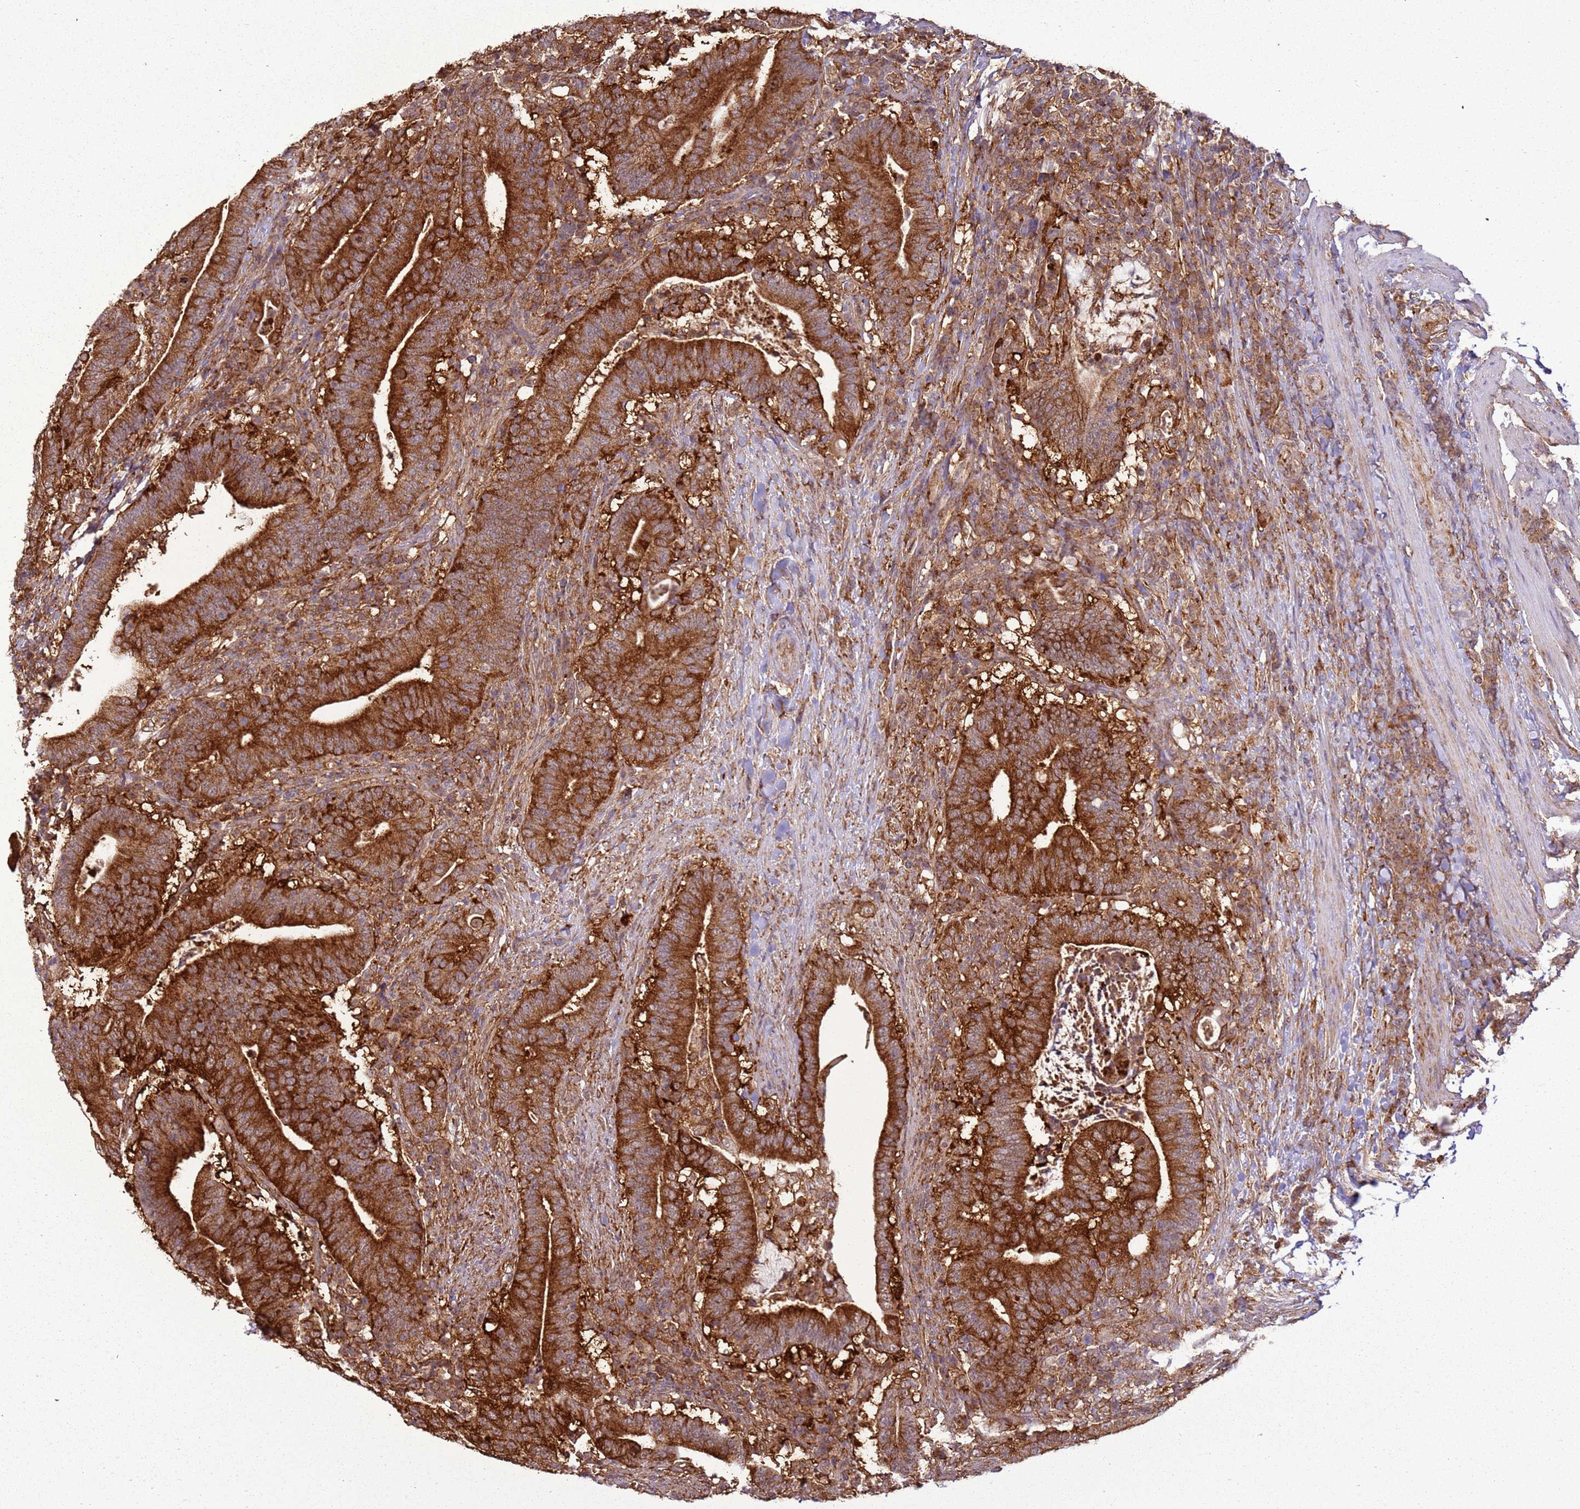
{"staining": {"intensity": "strong", "quantity": ">75%", "location": "cytoplasmic/membranous"}, "tissue": "colorectal cancer", "cell_type": "Tumor cells", "image_type": "cancer", "snomed": [{"axis": "morphology", "description": "Adenocarcinoma, NOS"}, {"axis": "topography", "description": "Colon"}], "caption": "The image shows a brown stain indicating the presence of a protein in the cytoplasmic/membranous of tumor cells in adenocarcinoma (colorectal). The staining is performed using DAB brown chromogen to label protein expression. The nuclei are counter-stained blue using hematoxylin.", "gene": "GABRE", "patient": {"sex": "female", "age": 66}}